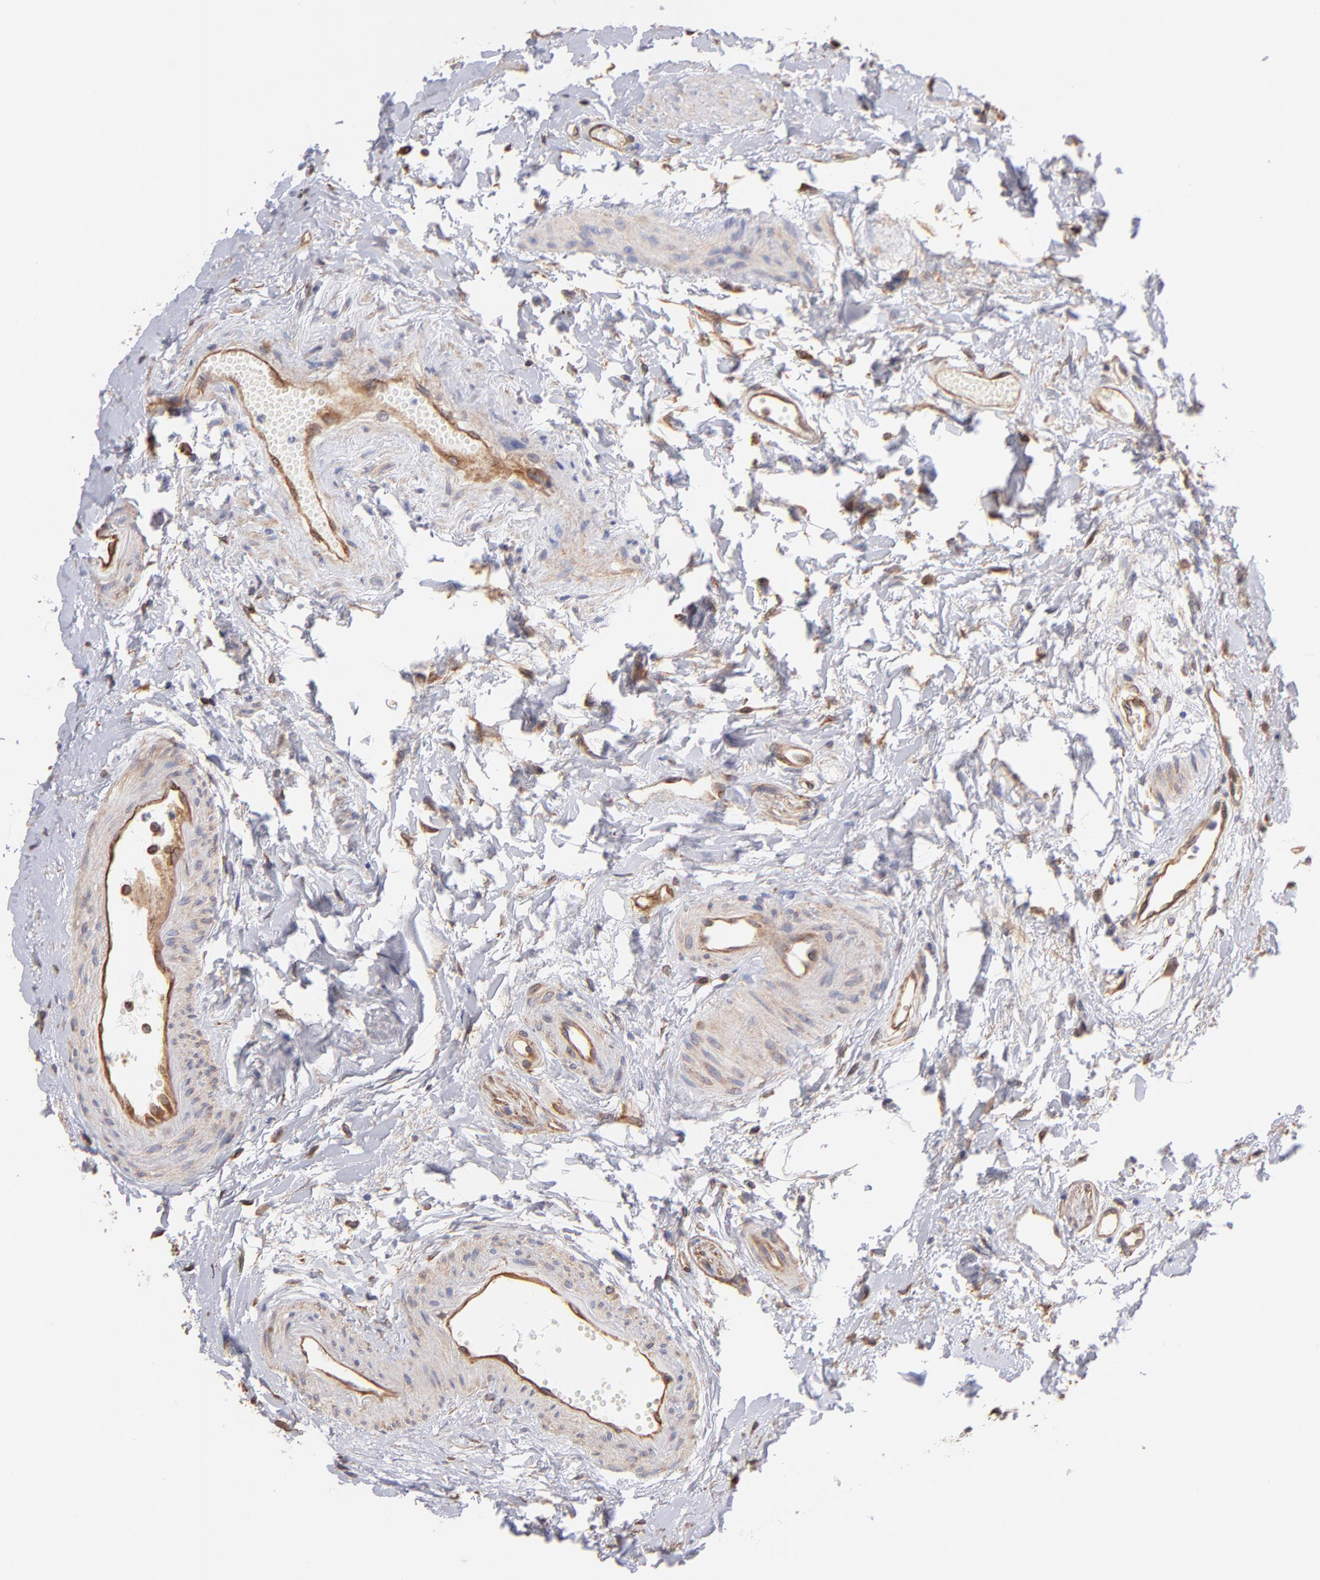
{"staining": {"intensity": "moderate", "quantity": ">75%", "location": "cytoplasmic/membranous"}, "tissue": "urinary bladder", "cell_type": "Urothelial cells", "image_type": "normal", "snomed": [{"axis": "morphology", "description": "Normal tissue, NOS"}, {"axis": "topography", "description": "Urinary bladder"}], "caption": "Moderate cytoplasmic/membranous protein positivity is identified in about >75% of urothelial cells in urinary bladder.", "gene": "PLEC", "patient": {"sex": "female", "age": 55}}